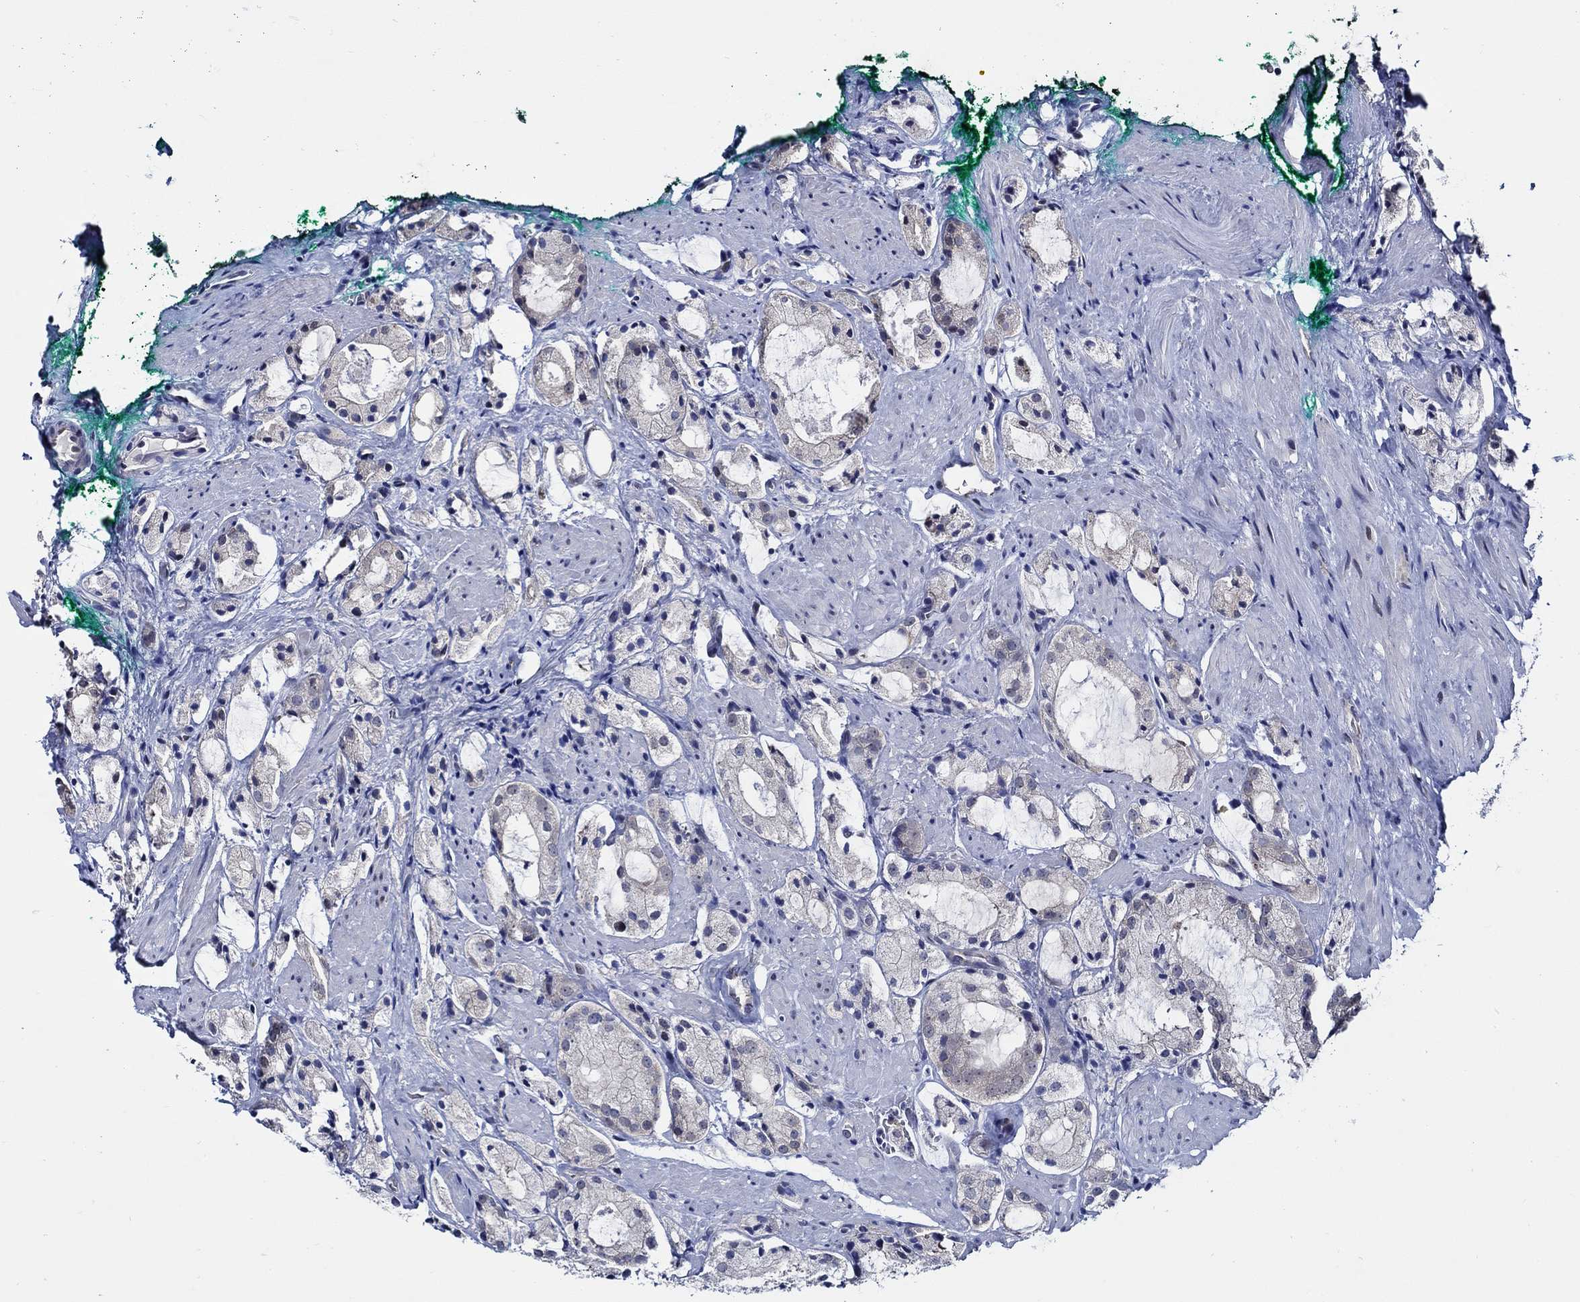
{"staining": {"intensity": "negative", "quantity": "none", "location": "none"}, "tissue": "prostate cancer", "cell_type": "Tumor cells", "image_type": "cancer", "snomed": [{"axis": "morphology", "description": "Adenocarcinoma, NOS"}, {"axis": "morphology", "description": "Adenocarcinoma, High grade"}, {"axis": "topography", "description": "Prostate"}], "caption": "Micrograph shows no significant protein expression in tumor cells of prostate cancer (high-grade adenocarcinoma). (DAB (3,3'-diaminobenzidine) immunohistochemistry with hematoxylin counter stain).", "gene": "C8orf48", "patient": {"sex": "male", "age": 64}}